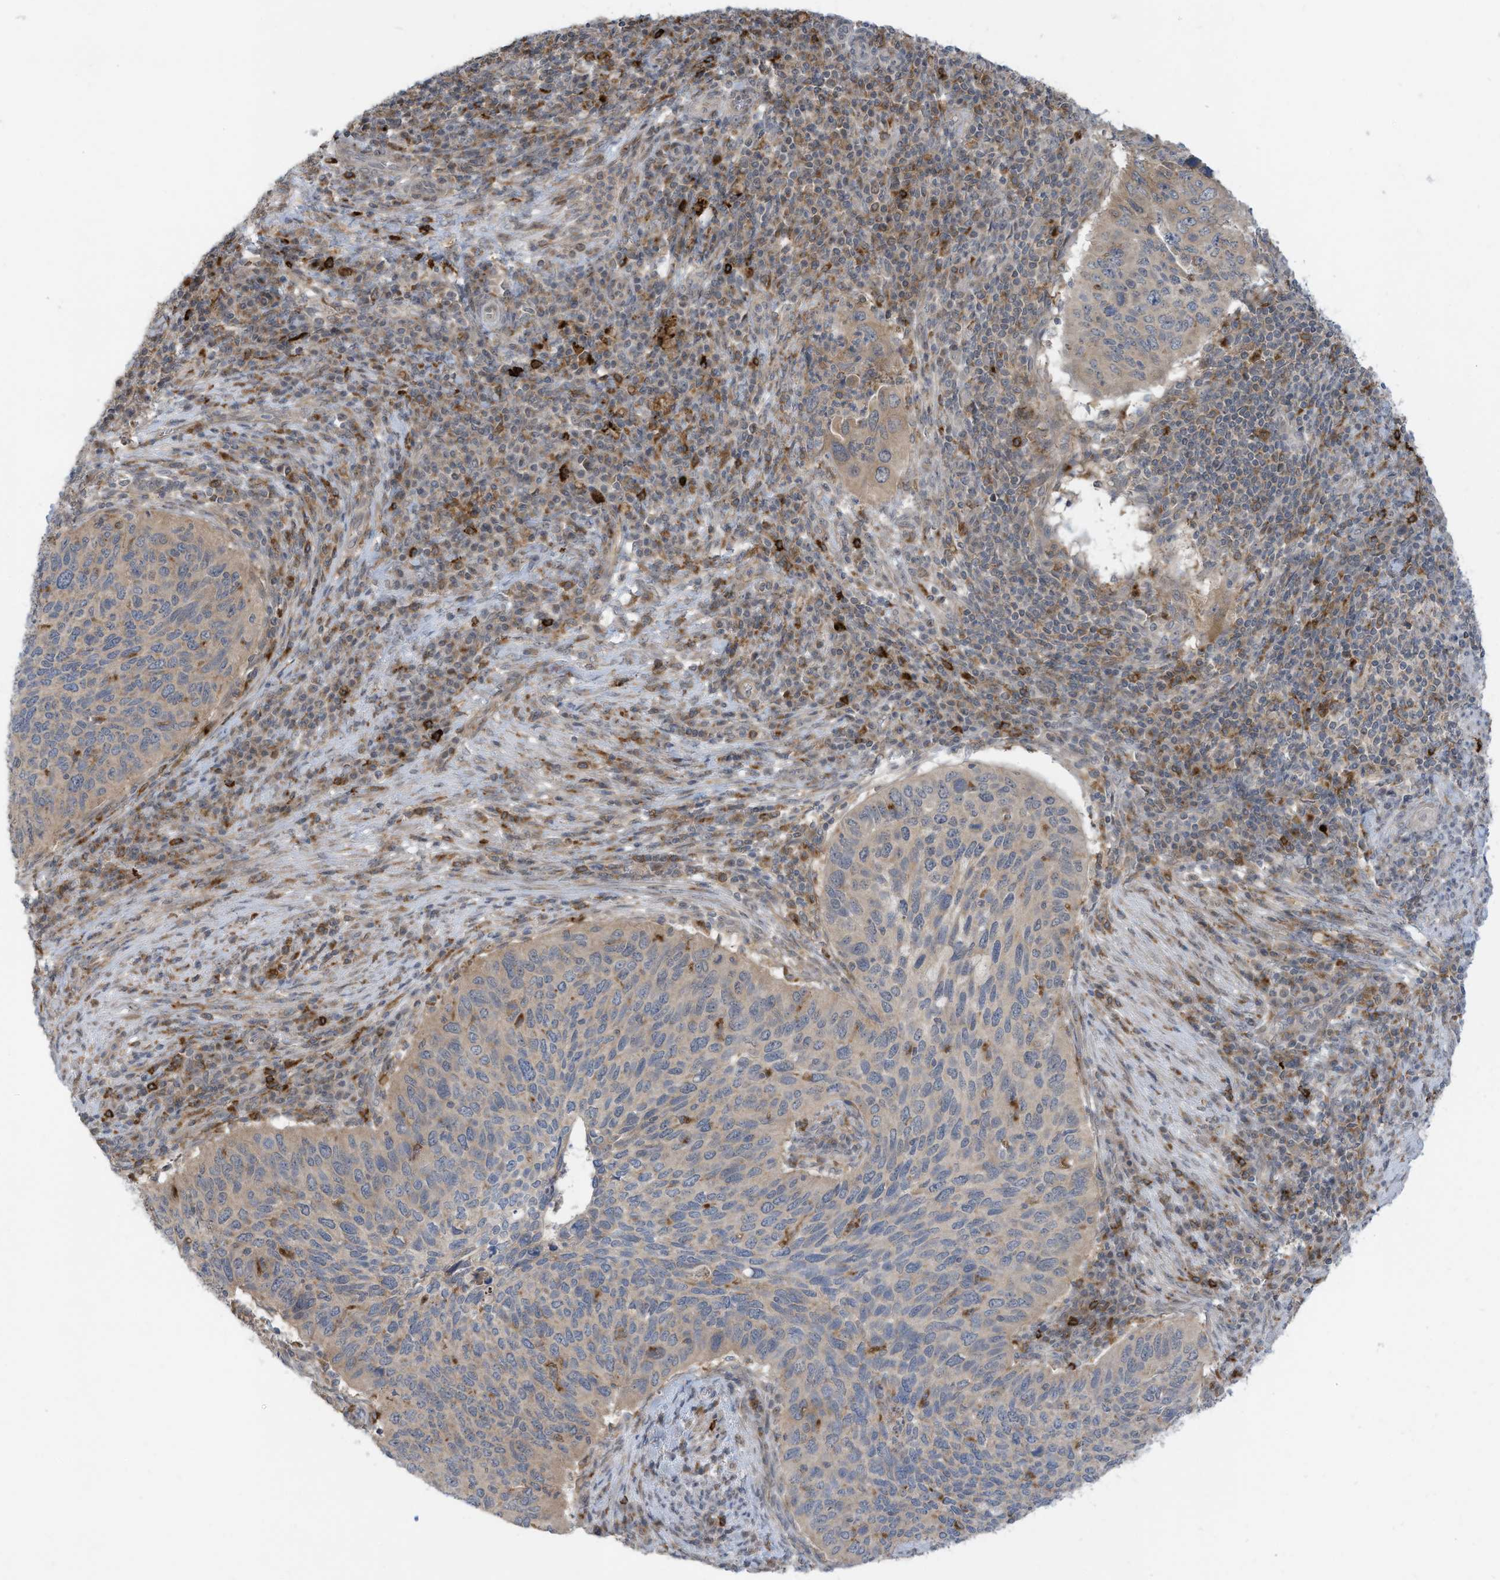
{"staining": {"intensity": "weak", "quantity": "25%-75%", "location": "cytoplasmic/membranous"}, "tissue": "cervical cancer", "cell_type": "Tumor cells", "image_type": "cancer", "snomed": [{"axis": "morphology", "description": "Squamous cell carcinoma, NOS"}, {"axis": "topography", "description": "Cervix"}], "caption": "This histopathology image displays immunohistochemistry (IHC) staining of human cervical cancer (squamous cell carcinoma), with low weak cytoplasmic/membranous positivity in approximately 25%-75% of tumor cells.", "gene": "DZIP3", "patient": {"sex": "female", "age": 38}}